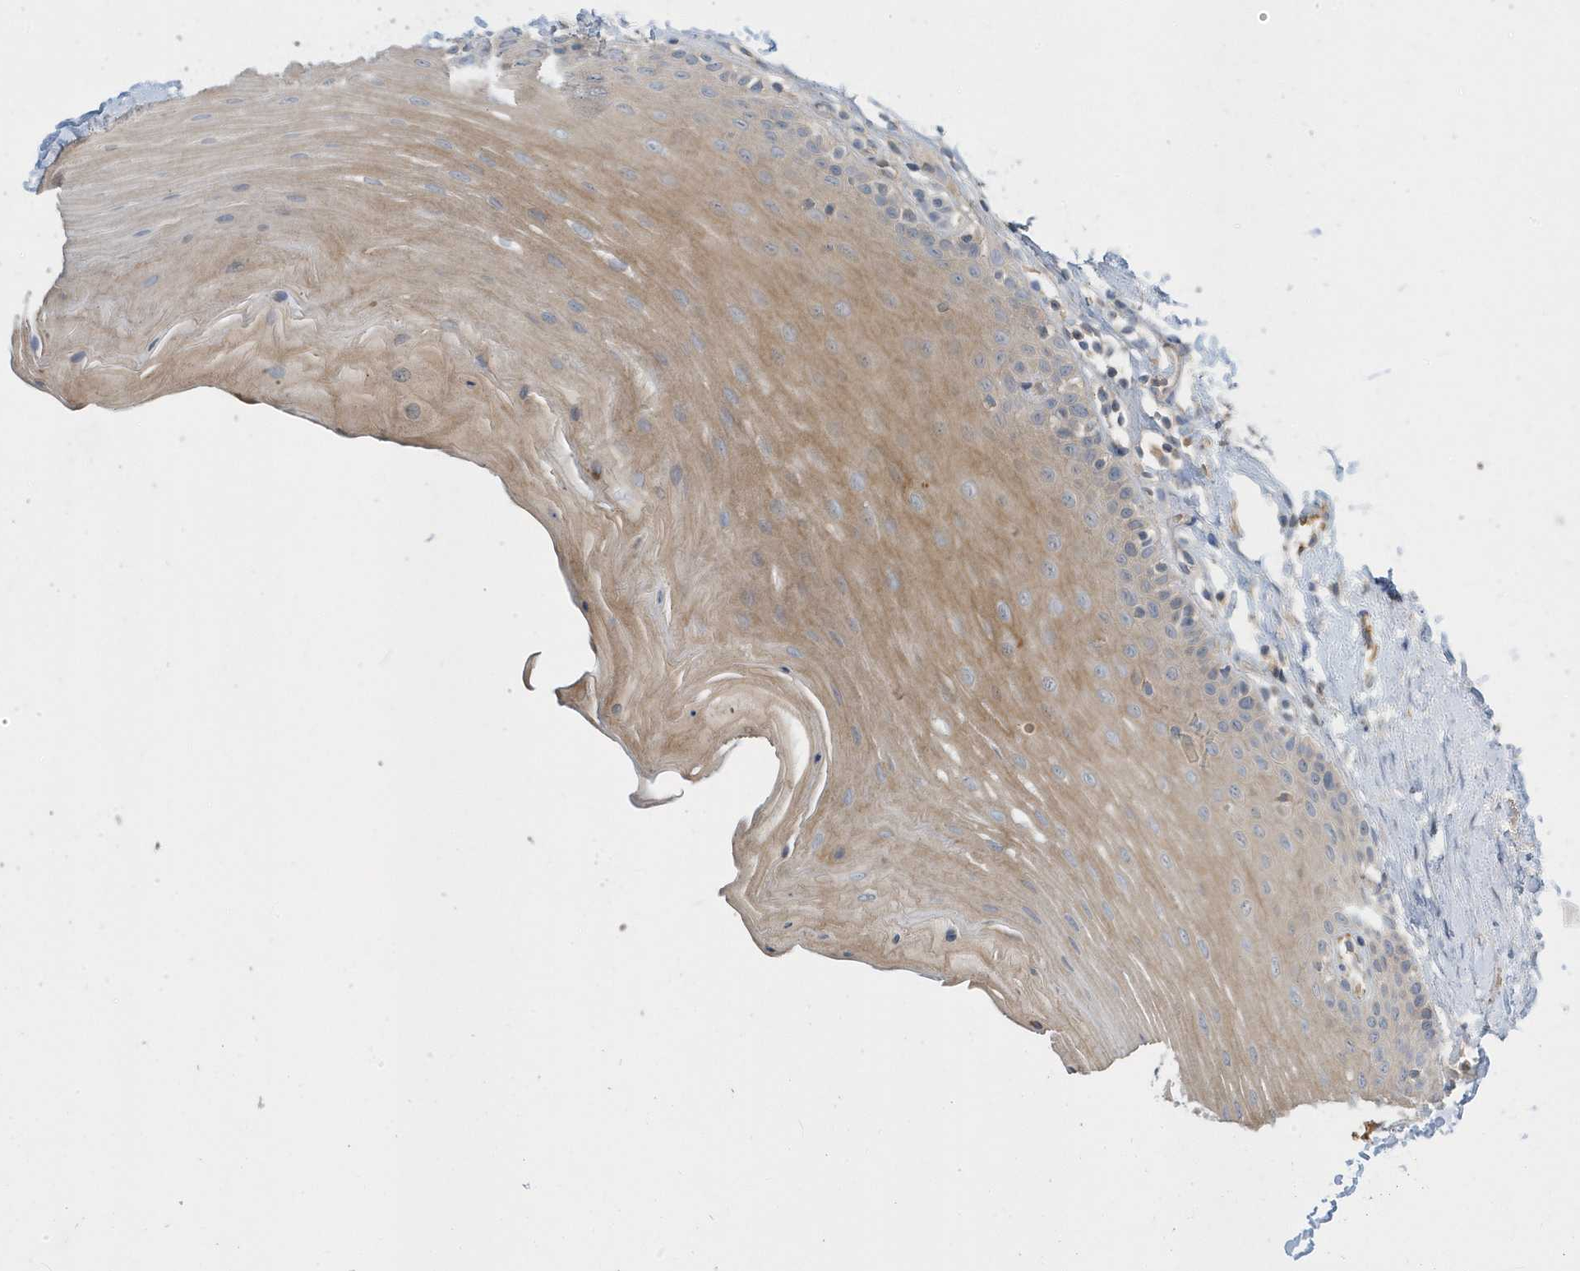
{"staining": {"intensity": "moderate", "quantity": "<25%", "location": "cytoplasmic/membranous"}, "tissue": "oral mucosa", "cell_type": "Squamous epithelial cells", "image_type": "normal", "snomed": [{"axis": "morphology", "description": "Normal tissue, NOS"}, {"axis": "topography", "description": "Oral tissue"}], "caption": "Immunohistochemical staining of unremarkable oral mucosa demonstrates moderate cytoplasmic/membranous protein staining in about <25% of squamous epithelial cells.", "gene": "USP53", "patient": {"sex": "female", "age": 39}}